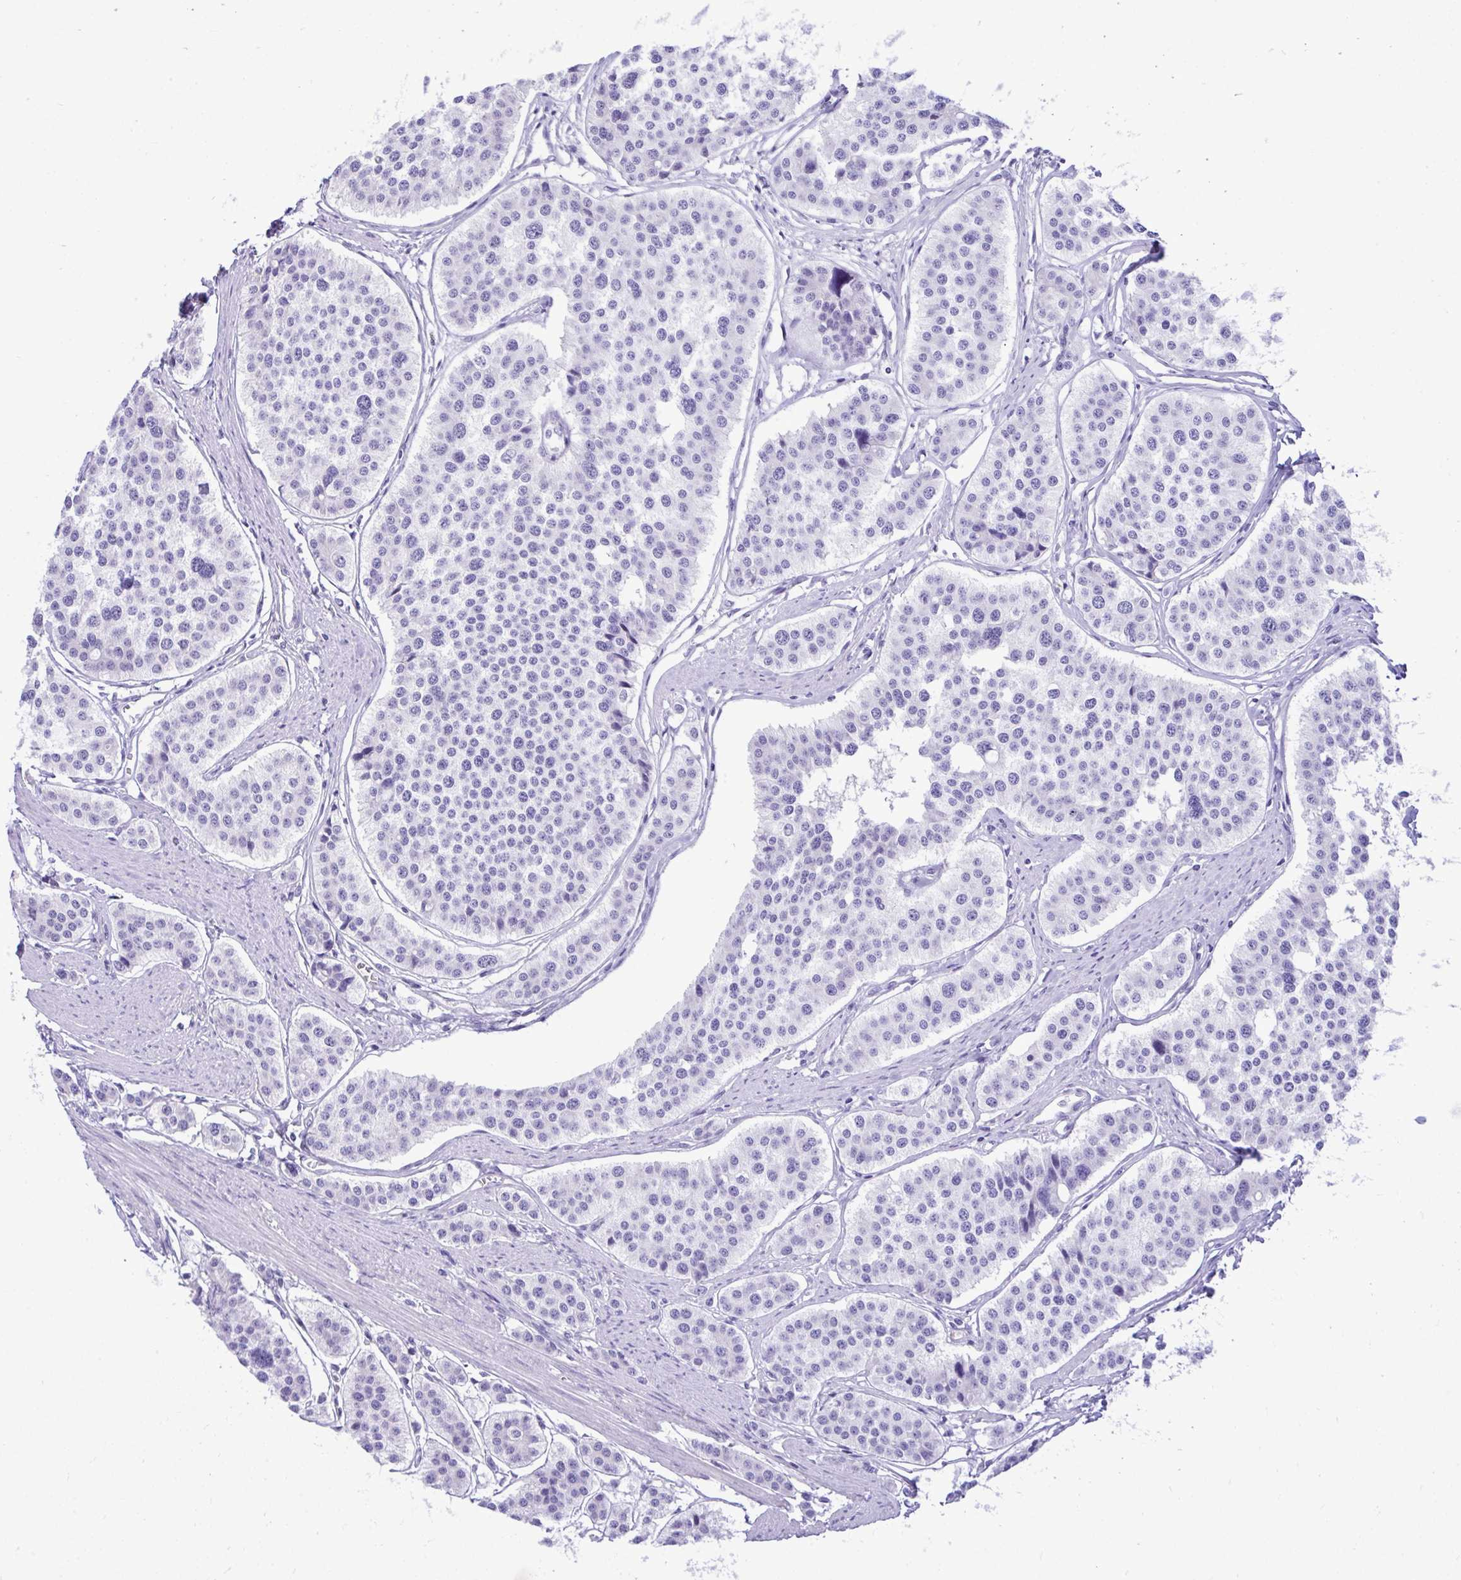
{"staining": {"intensity": "negative", "quantity": "none", "location": "none"}, "tissue": "carcinoid", "cell_type": "Tumor cells", "image_type": "cancer", "snomed": [{"axis": "morphology", "description": "Carcinoid, malignant, NOS"}, {"axis": "topography", "description": "Small intestine"}], "caption": "Immunohistochemical staining of malignant carcinoid exhibits no significant staining in tumor cells.", "gene": "HRG", "patient": {"sex": "male", "age": 60}}